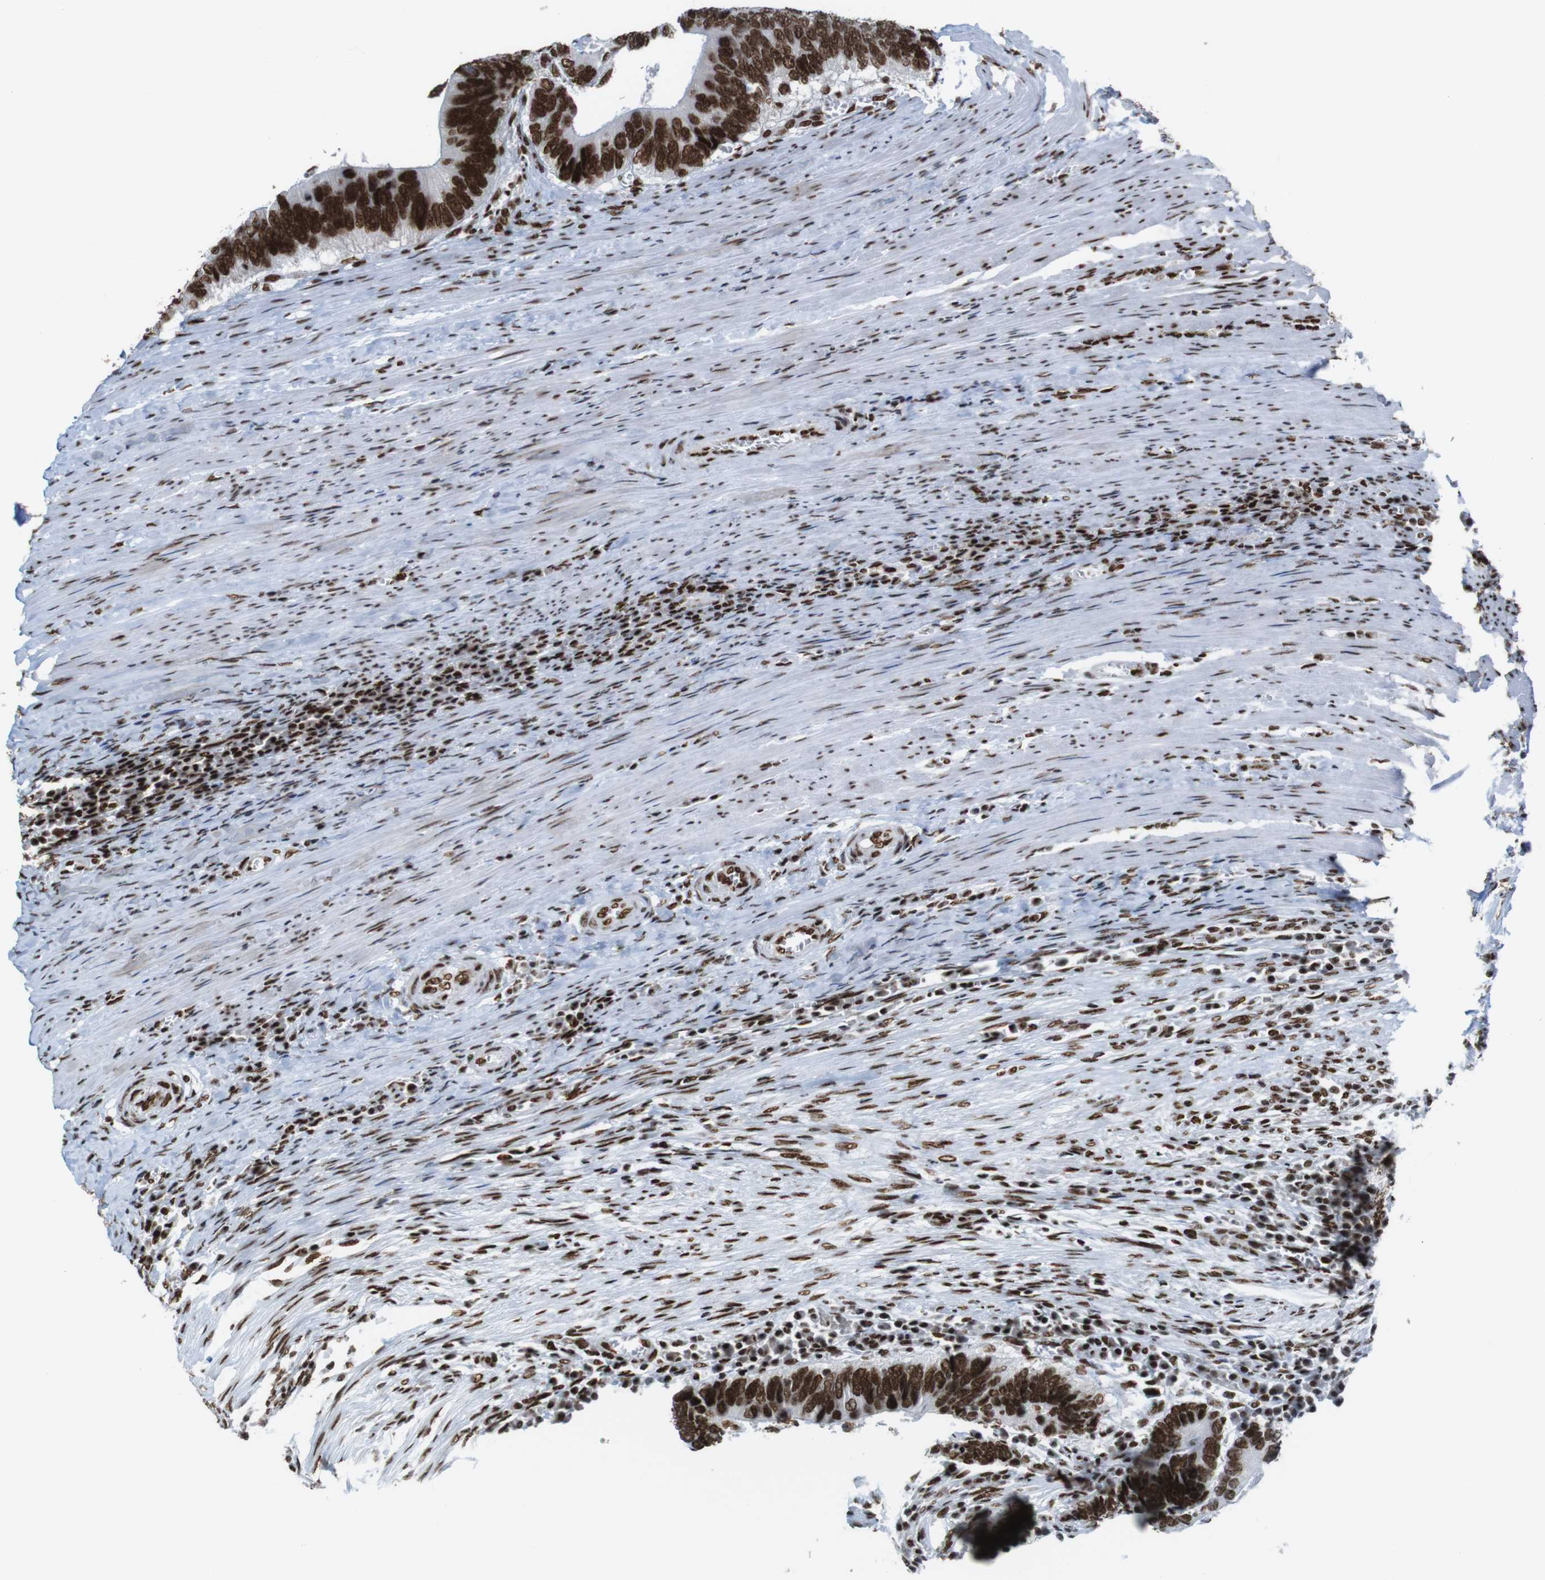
{"staining": {"intensity": "strong", "quantity": ">75%", "location": "nuclear"}, "tissue": "colorectal cancer", "cell_type": "Tumor cells", "image_type": "cancer", "snomed": [{"axis": "morphology", "description": "Adenocarcinoma, NOS"}, {"axis": "topography", "description": "Colon"}], "caption": "Human colorectal cancer stained for a protein (brown) exhibits strong nuclear positive staining in about >75% of tumor cells.", "gene": "ROMO1", "patient": {"sex": "male", "age": 72}}